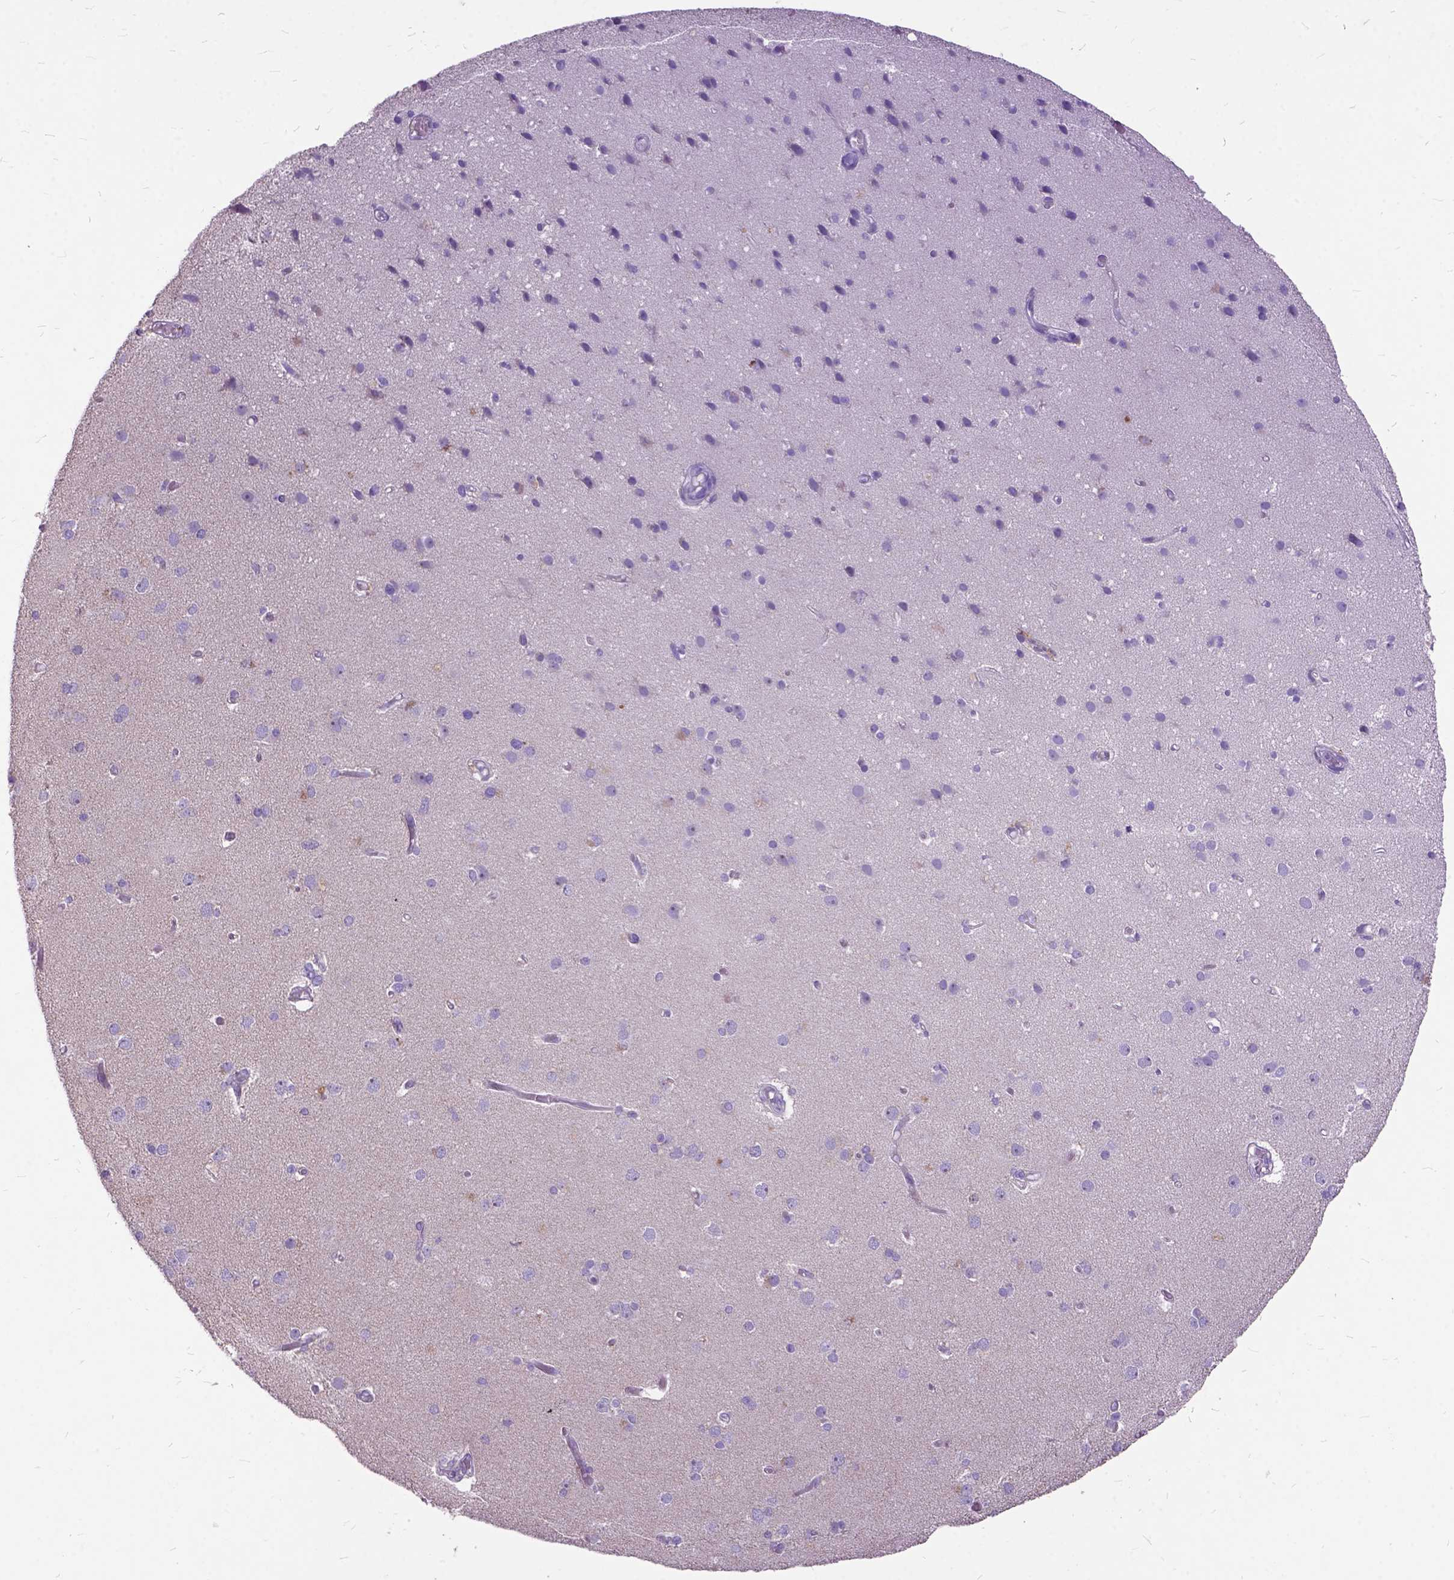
{"staining": {"intensity": "negative", "quantity": "none", "location": "none"}, "tissue": "cerebral cortex", "cell_type": "Endothelial cells", "image_type": "normal", "snomed": [{"axis": "morphology", "description": "Normal tissue, NOS"}, {"axis": "morphology", "description": "Glioma, malignant, High grade"}, {"axis": "topography", "description": "Cerebral cortex"}], "caption": "This is a histopathology image of immunohistochemistry (IHC) staining of benign cerebral cortex, which shows no positivity in endothelial cells. Nuclei are stained in blue.", "gene": "CTAG2", "patient": {"sex": "male", "age": 71}}